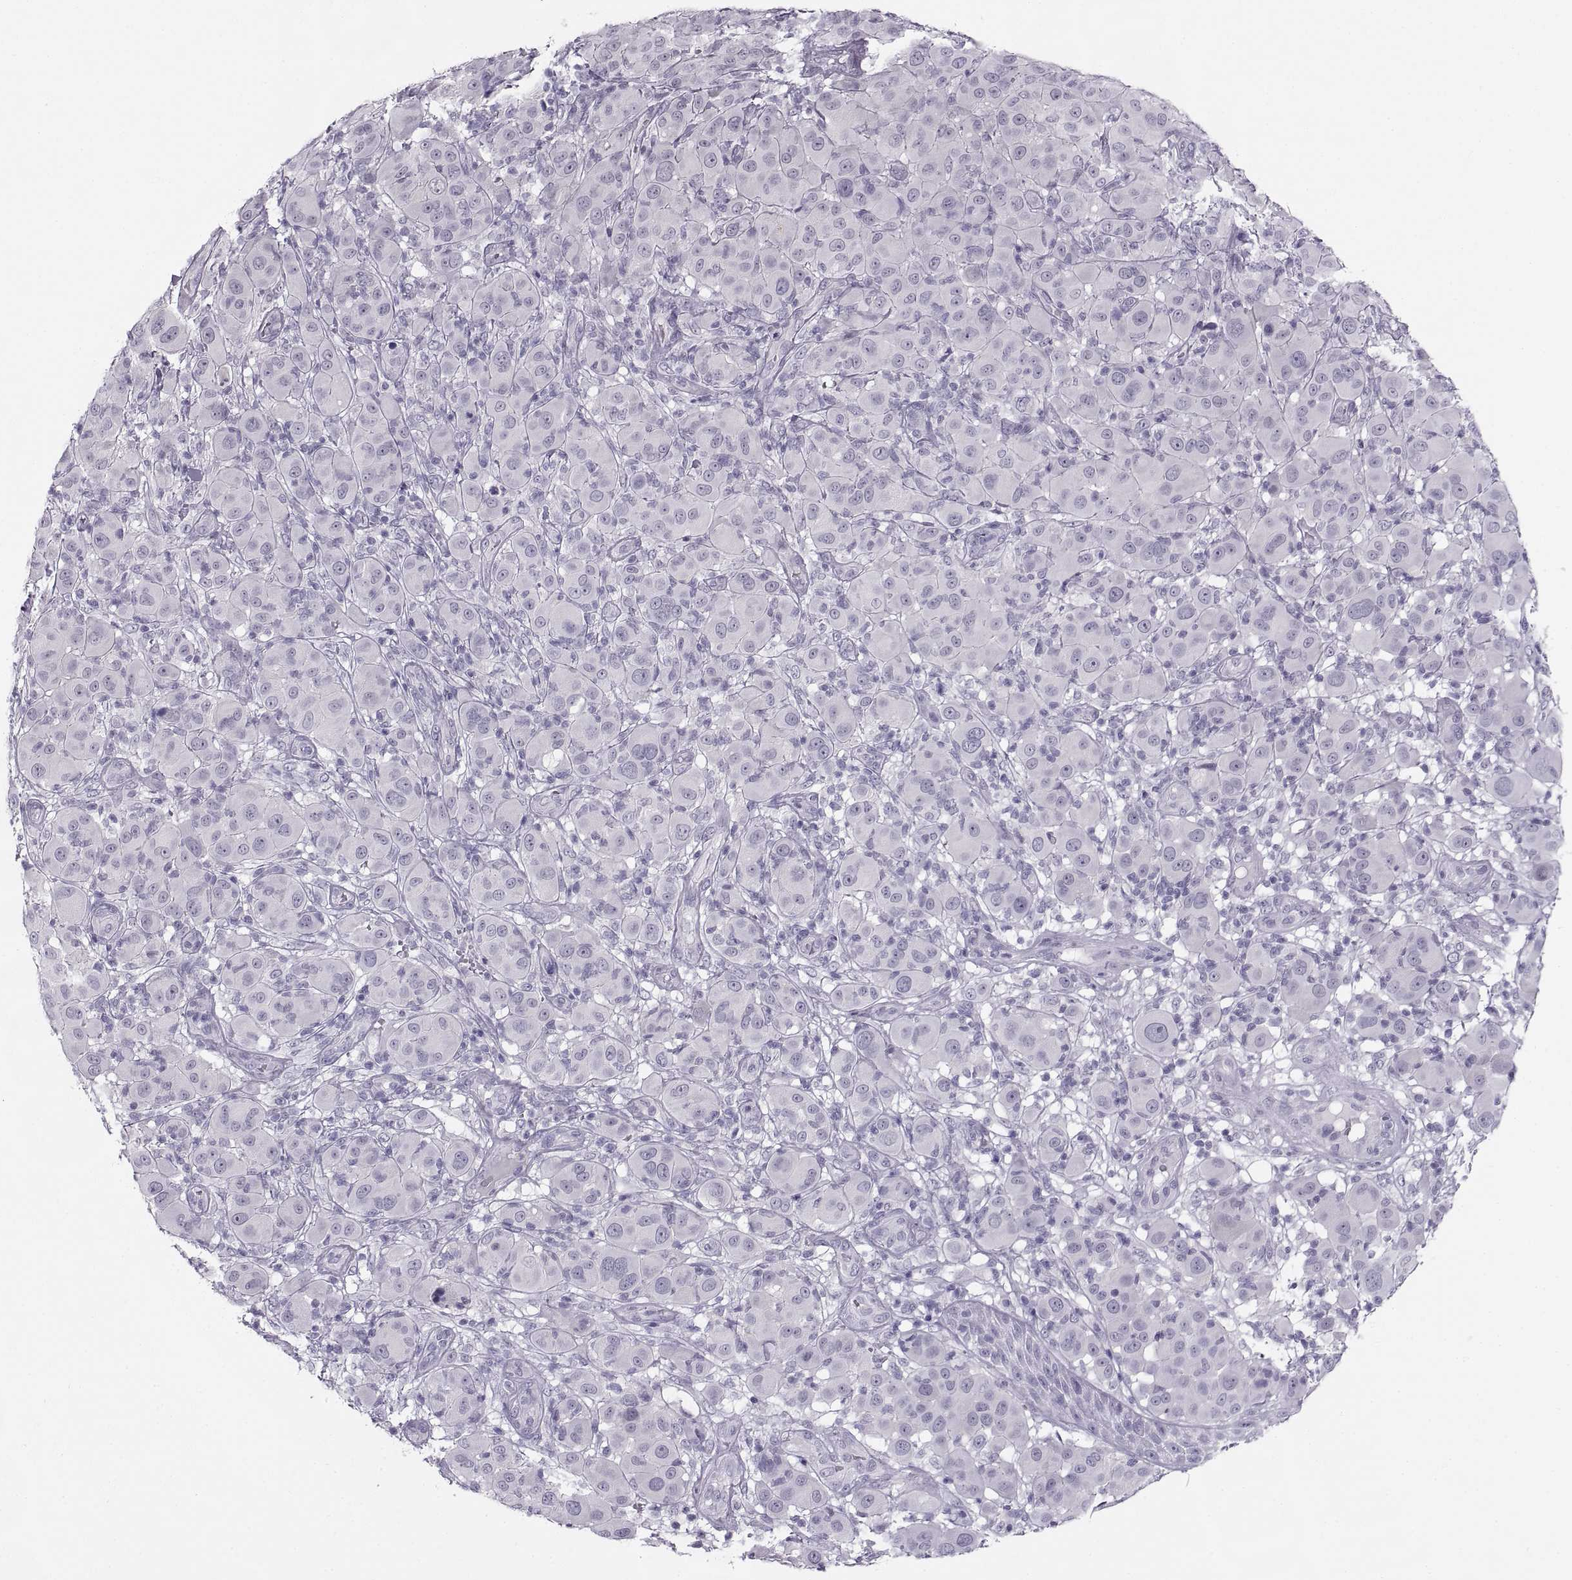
{"staining": {"intensity": "negative", "quantity": "none", "location": "none"}, "tissue": "melanoma", "cell_type": "Tumor cells", "image_type": "cancer", "snomed": [{"axis": "morphology", "description": "Malignant melanoma, NOS"}, {"axis": "topography", "description": "Skin"}], "caption": "There is no significant positivity in tumor cells of malignant melanoma.", "gene": "C3orf22", "patient": {"sex": "female", "age": 87}}